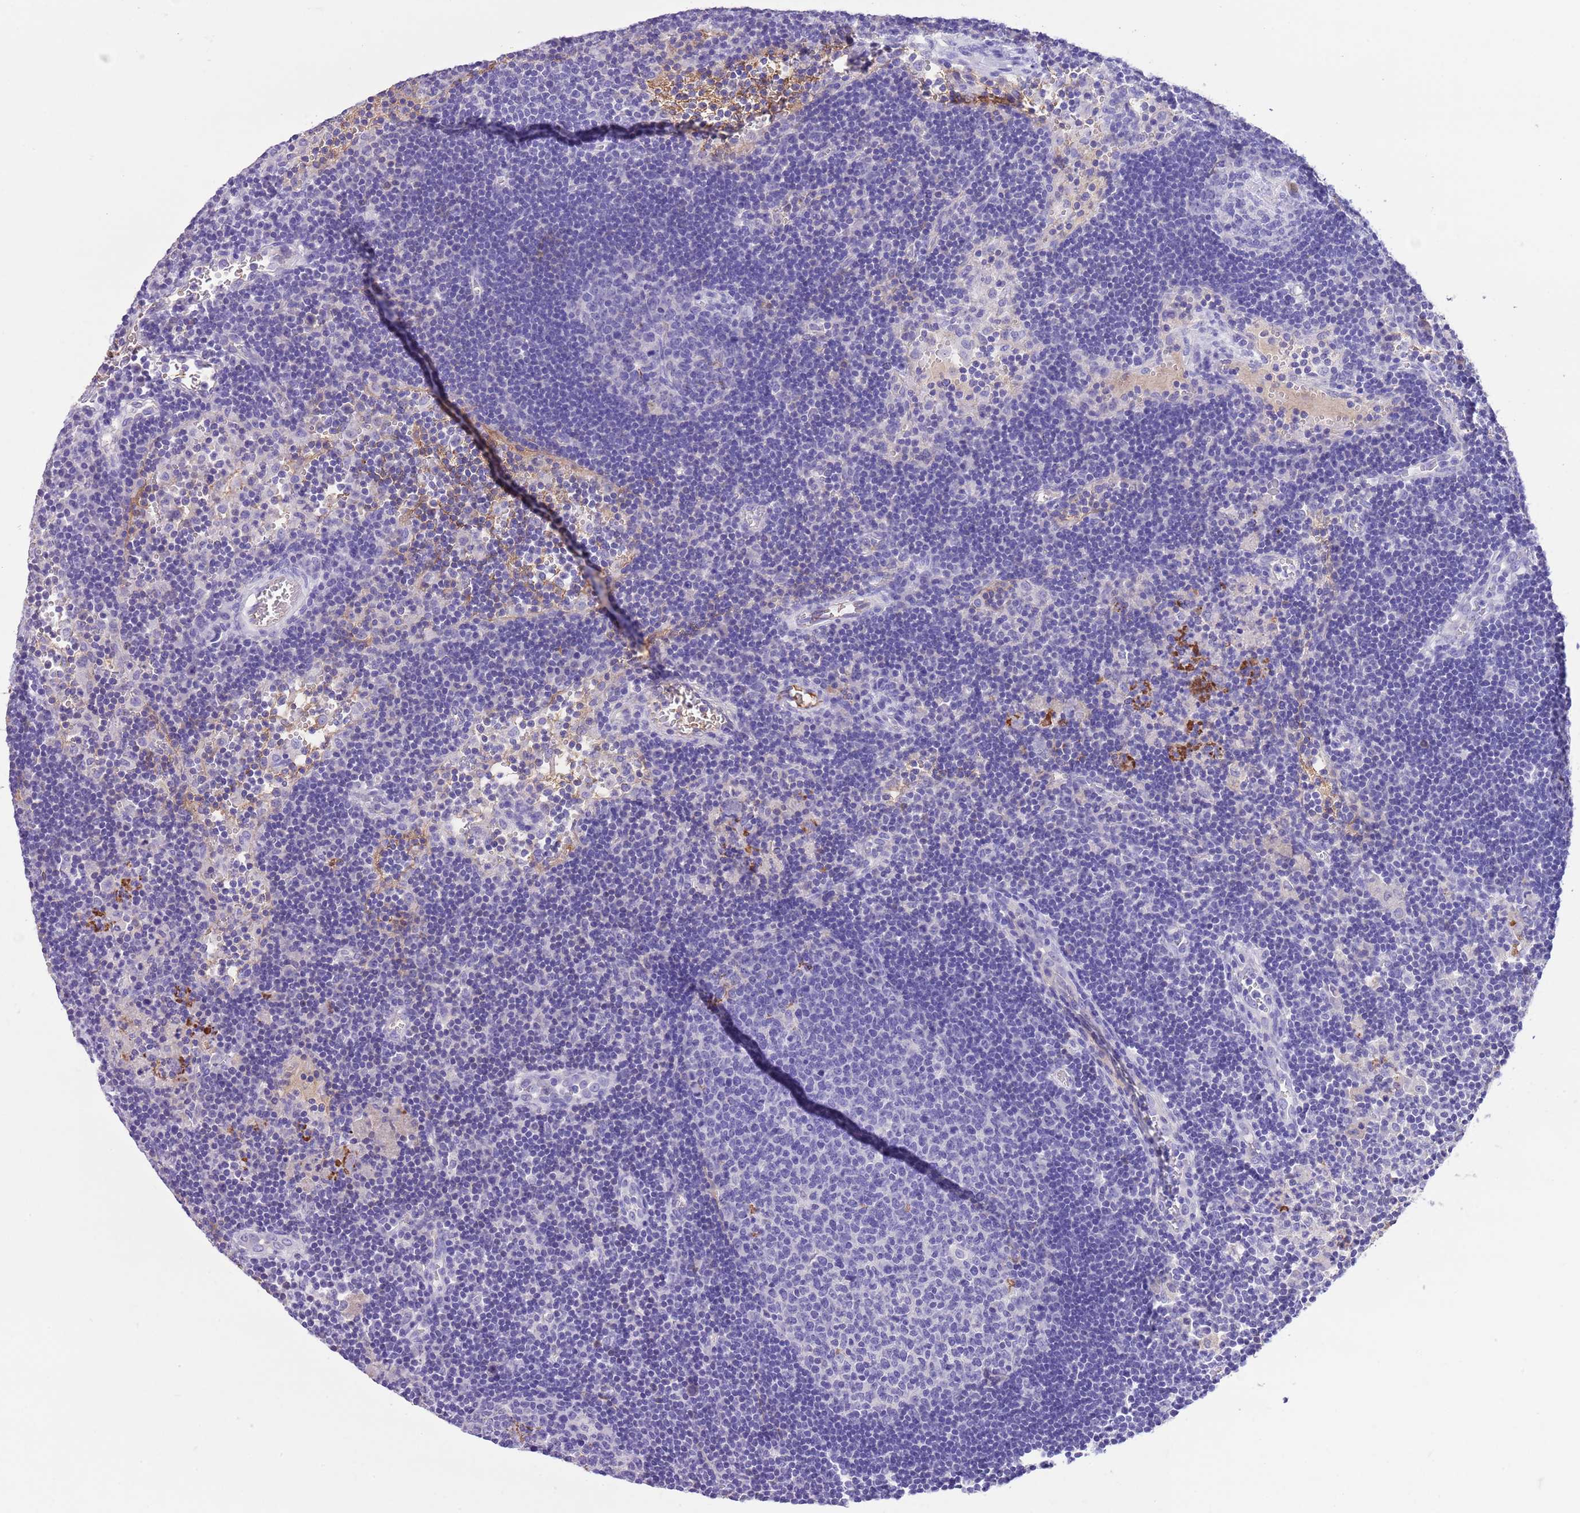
{"staining": {"intensity": "negative", "quantity": "none", "location": "none"}, "tissue": "lymph node", "cell_type": "Germinal center cells", "image_type": "normal", "snomed": [{"axis": "morphology", "description": "Normal tissue, NOS"}, {"axis": "topography", "description": "Lymph node"}], "caption": "The image exhibits no significant expression in germinal center cells of lymph node.", "gene": "IGF1", "patient": {"sex": "male", "age": 62}}